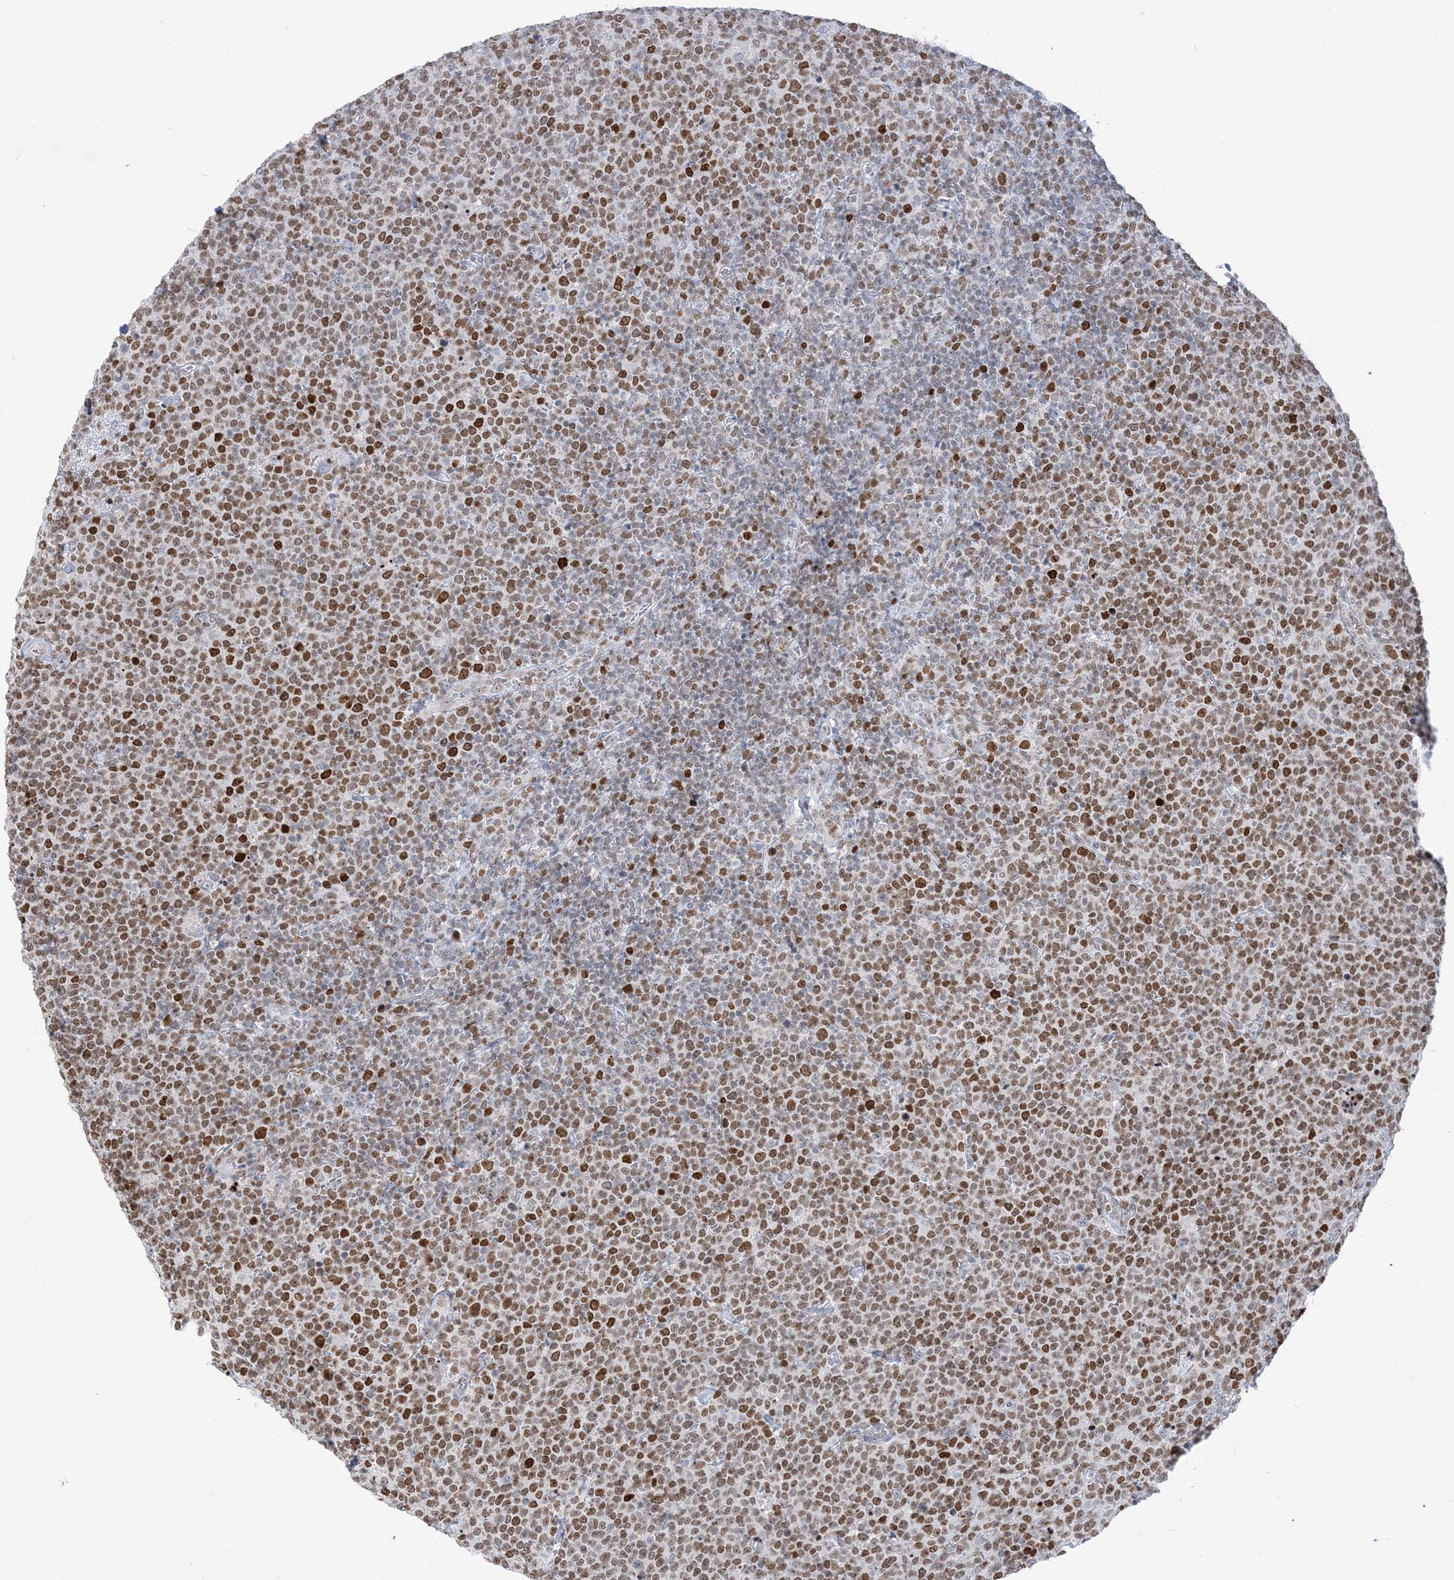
{"staining": {"intensity": "moderate", "quantity": ">75%", "location": "nuclear"}, "tissue": "lymphoma", "cell_type": "Tumor cells", "image_type": "cancer", "snomed": [{"axis": "morphology", "description": "Malignant lymphoma, non-Hodgkin's type, High grade"}, {"axis": "topography", "description": "Lymph node"}], "caption": "Lymphoma stained for a protein (brown) reveals moderate nuclear positive positivity in approximately >75% of tumor cells.", "gene": "DDX21", "patient": {"sex": "male", "age": 61}}